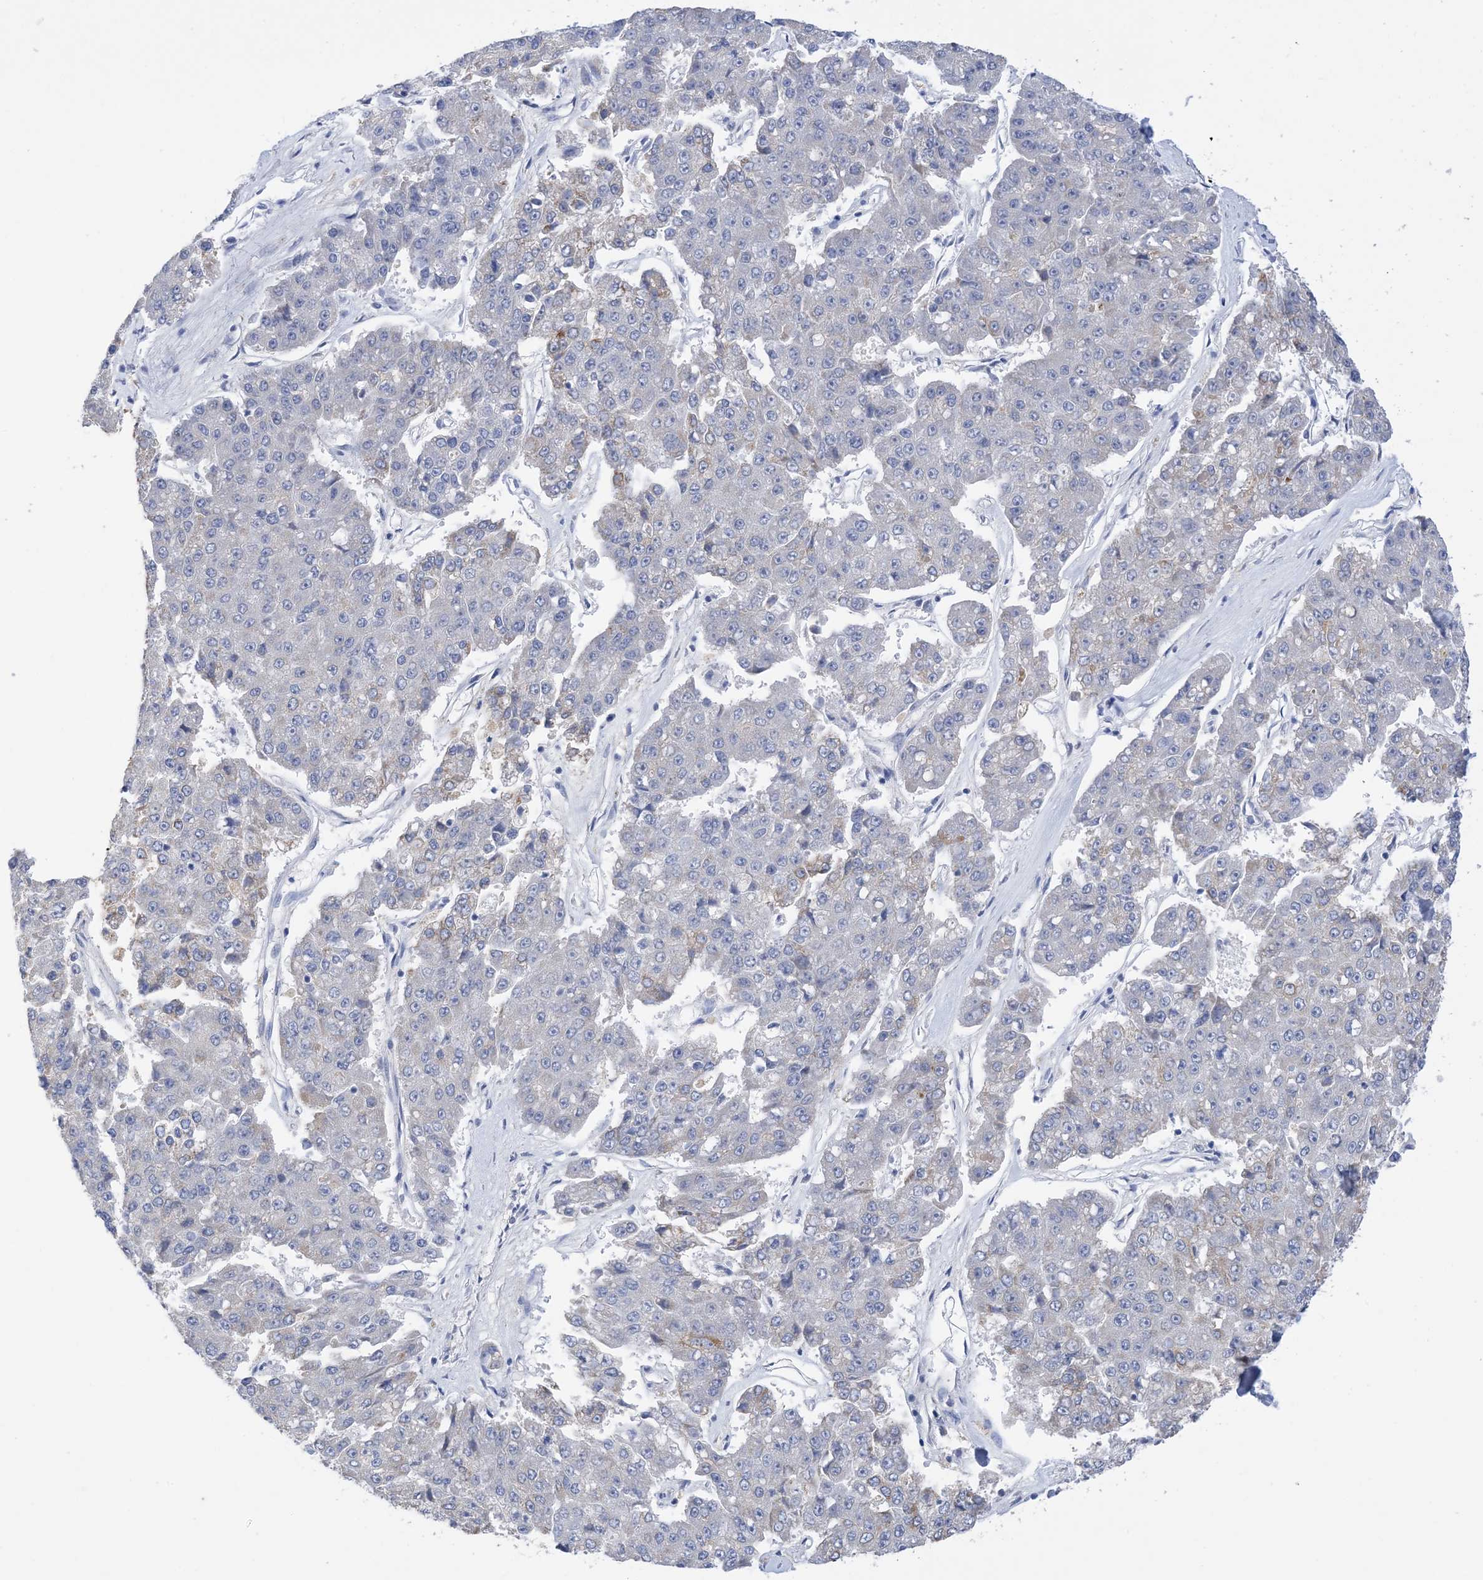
{"staining": {"intensity": "negative", "quantity": "none", "location": "none"}, "tissue": "pancreatic cancer", "cell_type": "Tumor cells", "image_type": "cancer", "snomed": [{"axis": "morphology", "description": "Adenocarcinoma, NOS"}, {"axis": "topography", "description": "Pancreas"}], "caption": "The micrograph displays no staining of tumor cells in pancreatic cancer (adenocarcinoma).", "gene": "PLK4", "patient": {"sex": "male", "age": 50}}